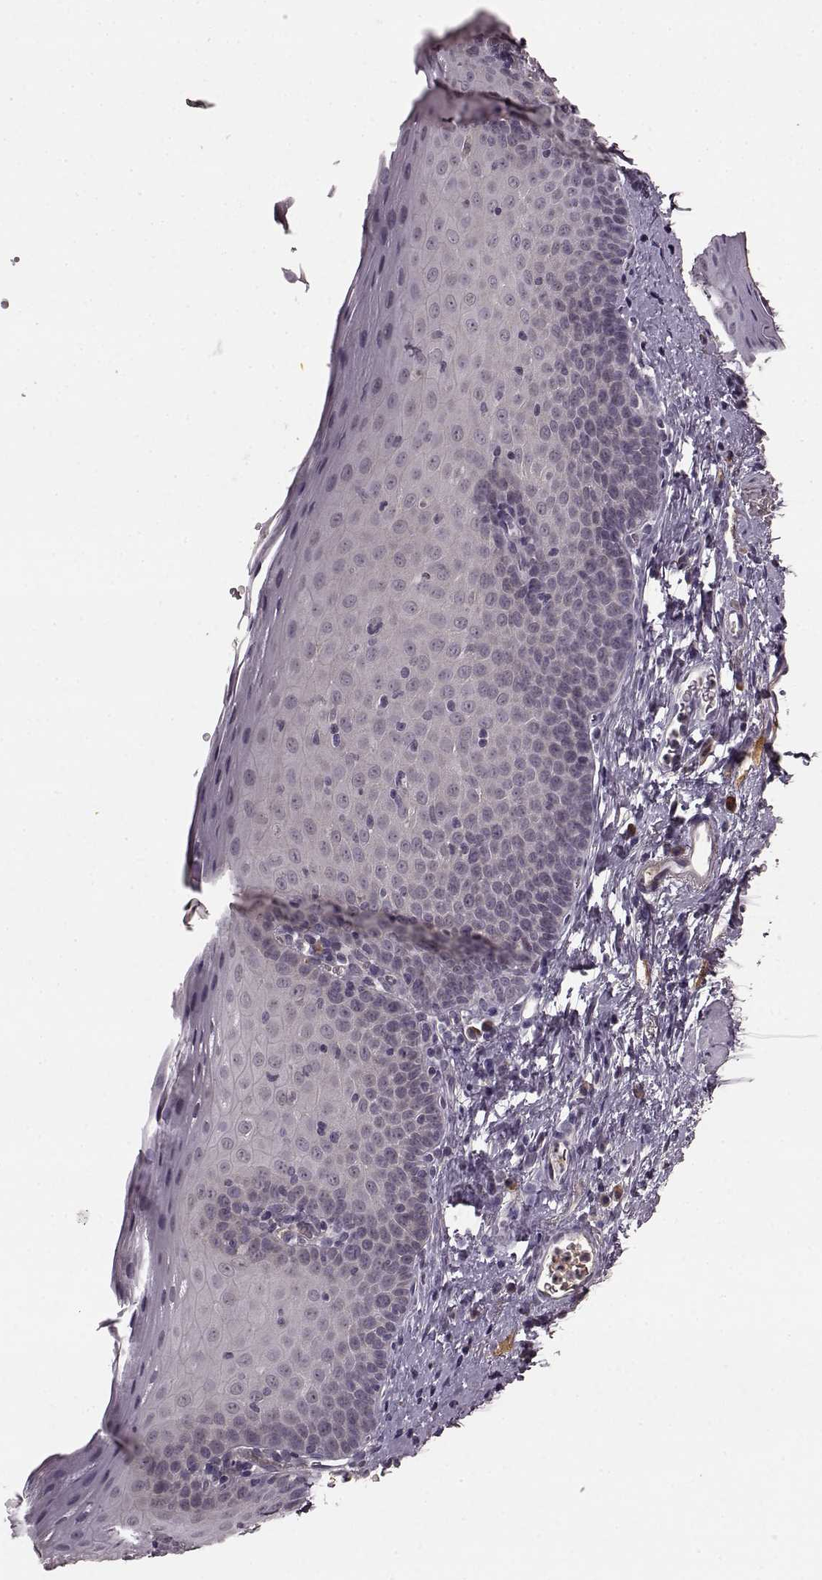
{"staining": {"intensity": "negative", "quantity": "none", "location": "none"}, "tissue": "esophagus", "cell_type": "Squamous epithelial cells", "image_type": "normal", "snomed": [{"axis": "morphology", "description": "Normal tissue, NOS"}, {"axis": "topography", "description": "Esophagus"}], "caption": "Protein analysis of benign esophagus displays no significant staining in squamous epithelial cells.", "gene": "NRL", "patient": {"sex": "female", "age": 64}}